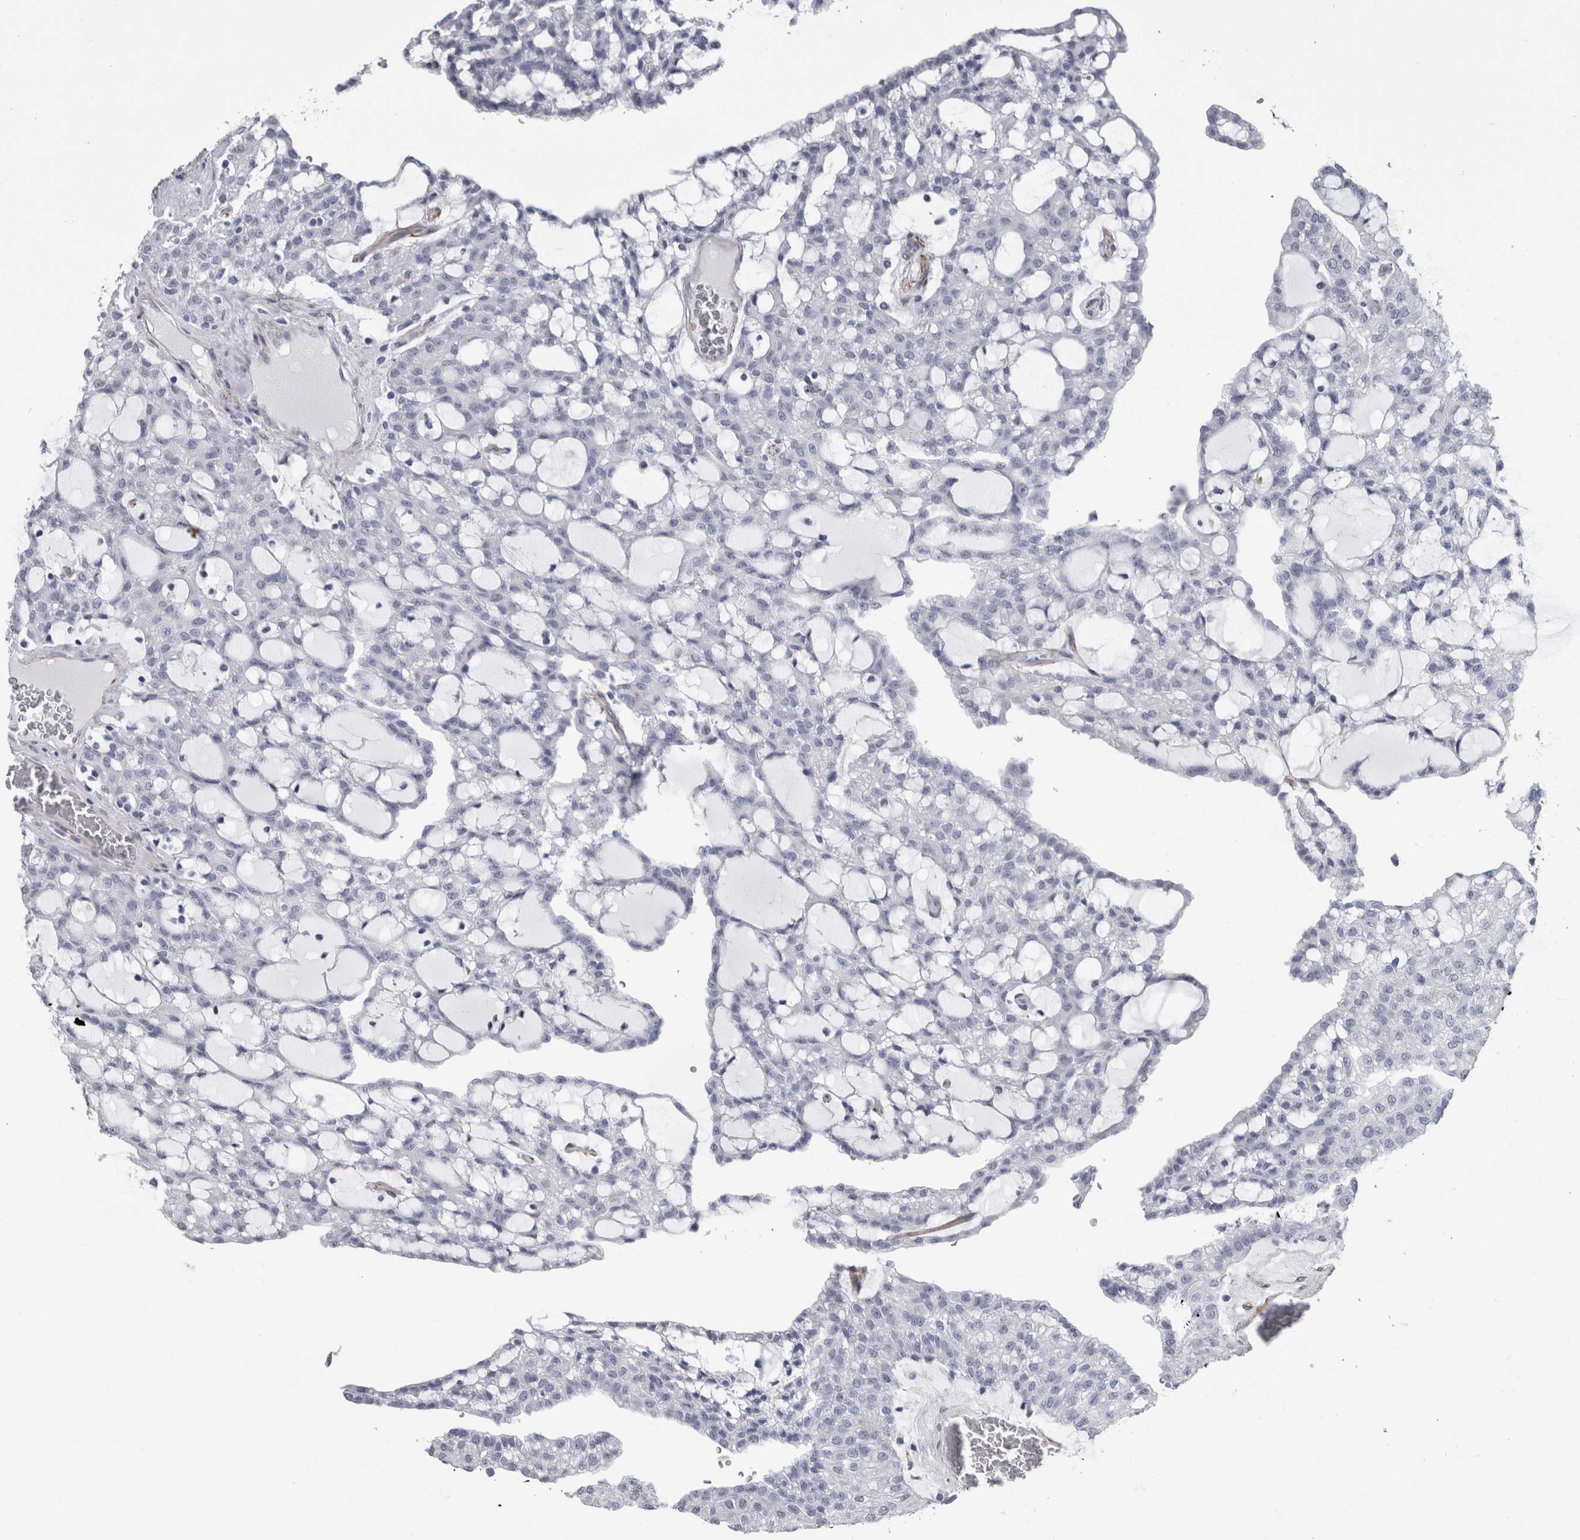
{"staining": {"intensity": "negative", "quantity": "none", "location": "none"}, "tissue": "renal cancer", "cell_type": "Tumor cells", "image_type": "cancer", "snomed": [{"axis": "morphology", "description": "Adenocarcinoma, NOS"}, {"axis": "topography", "description": "Kidney"}], "caption": "Immunohistochemistry (IHC) micrograph of human adenocarcinoma (renal) stained for a protein (brown), which displays no staining in tumor cells.", "gene": "VWDE", "patient": {"sex": "male", "age": 63}}